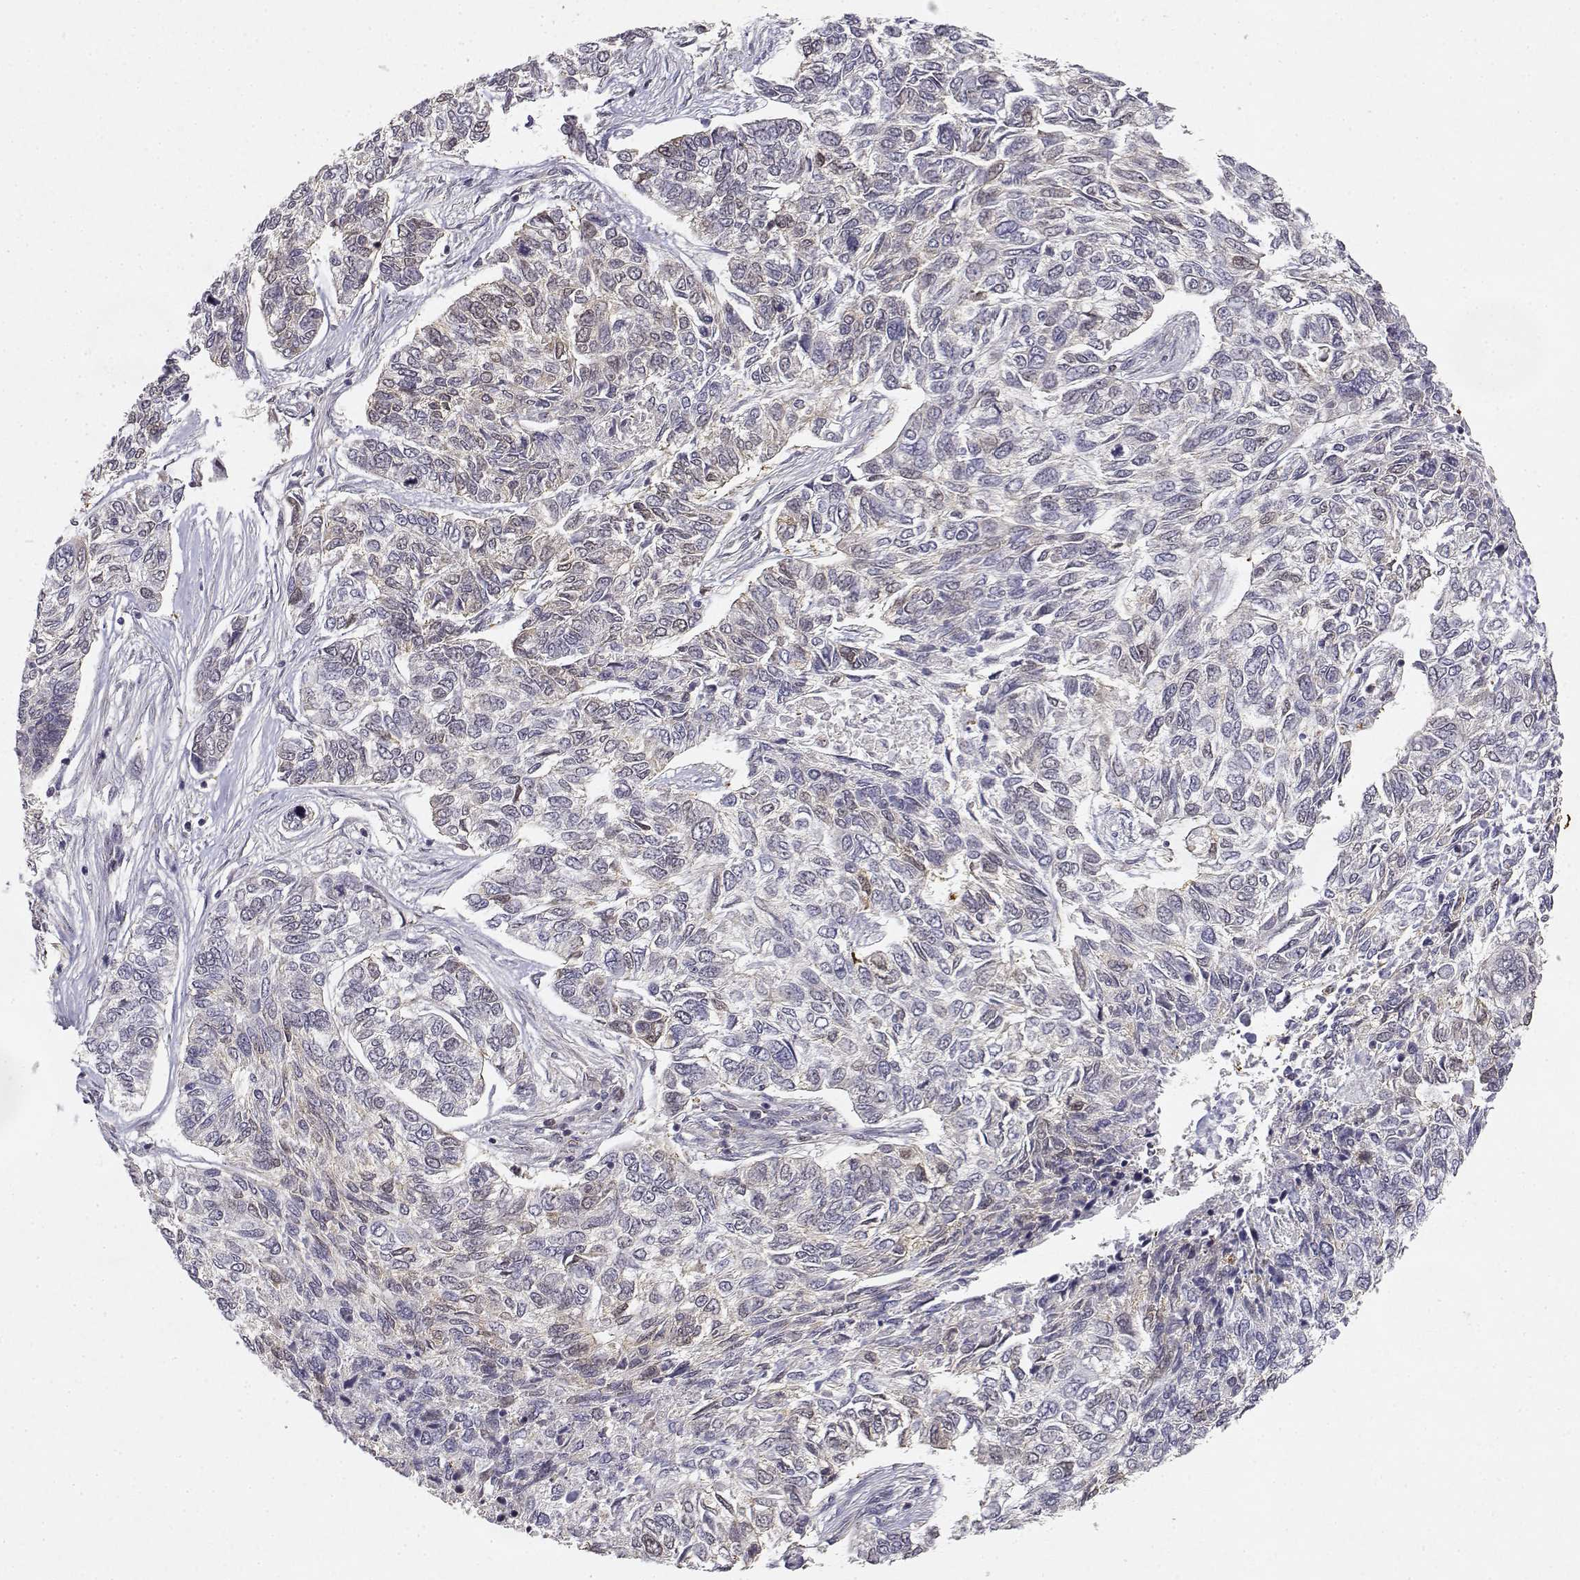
{"staining": {"intensity": "weak", "quantity": "<25%", "location": "cytoplasmic/membranous"}, "tissue": "skin cancer", "cell_type": "Tumor cells", "image_type": "cancer", "snomed": [{"axis": "morphology", "description": "Basal cell carcinoma"}, {"axis": "topography", "description": "Skin"}], "caption": "Immunohistochemistry (IHC) of human skin basal cell carcinoma demonstrates no expression in tumor cells. (Stains: DAB (3,3'-diaminobenzidine) IHC with hematoxylin counter stain, Microscopy: brightfield microscopy at high magnification).", "gene": "RAD51", "patient": {"sex": "female", "age": 65}}